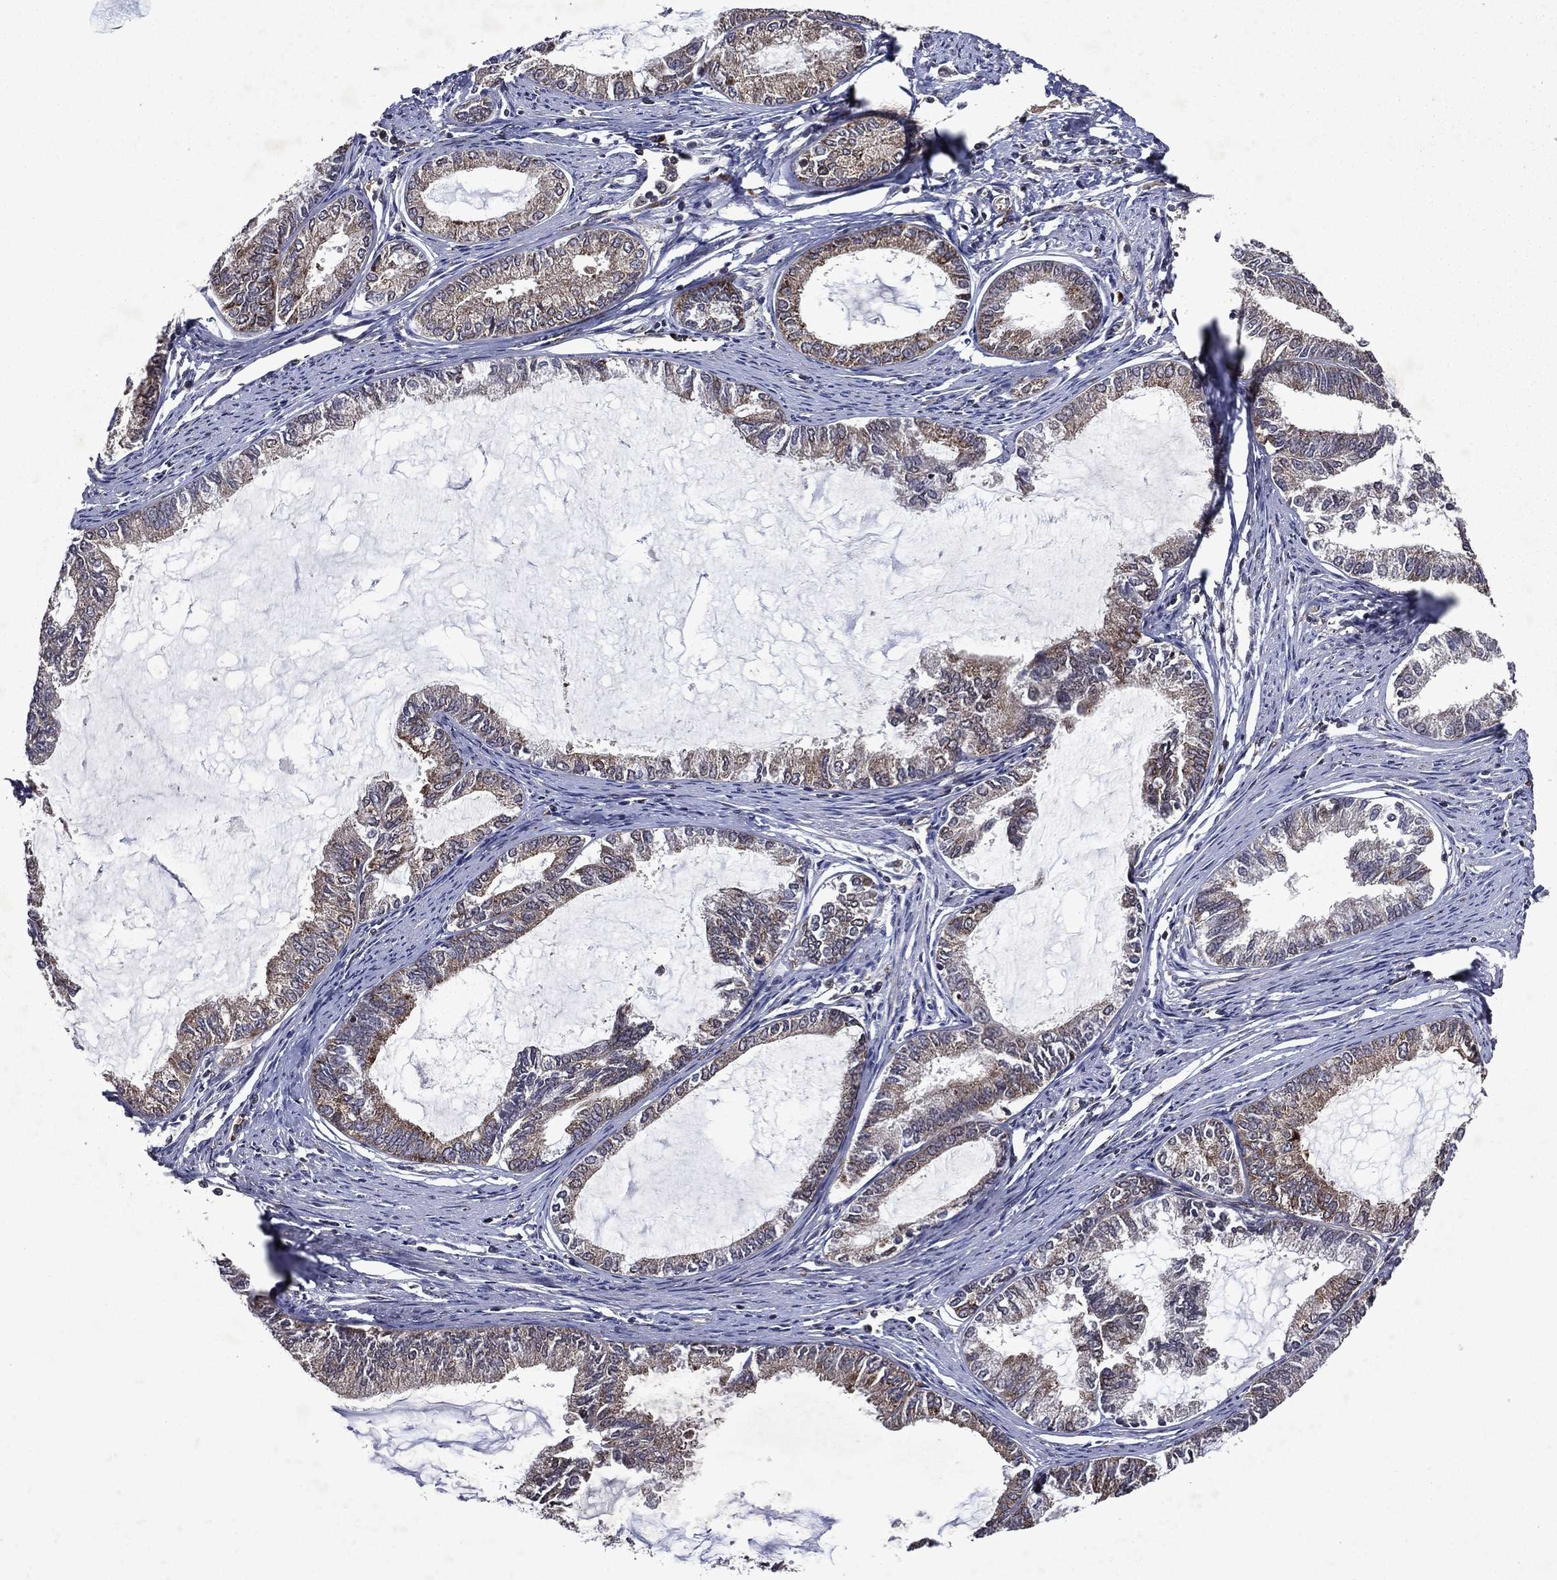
{"staining": {"intensity": "moderate", "quantity": "25%-75%", "location": "cytoplasmic/membranous"}, "tissue": "endometrial cancer", "cell_type": "Tumor cells", "image_type": "cancer", "snomed": [{"axis": "morphology", "description": "Adenocarcinoma, NOS"}, {"axis": "topography", "description": "Endometrium"}], "caption": "IHC staining of endometrial cancer, which exhibits medium levels of moderate cytoplasmic/membranous staining in about 25%-75% of tumor cells indicating moderate cytoplasmic/membranous protein positivity. The staining was performed using DAB (brown) for protein detection and nuclei were counterstained in hematoxylin (blue).", "gene": "EIF2B4", "patient": {"sex": "female", "age": 86}}